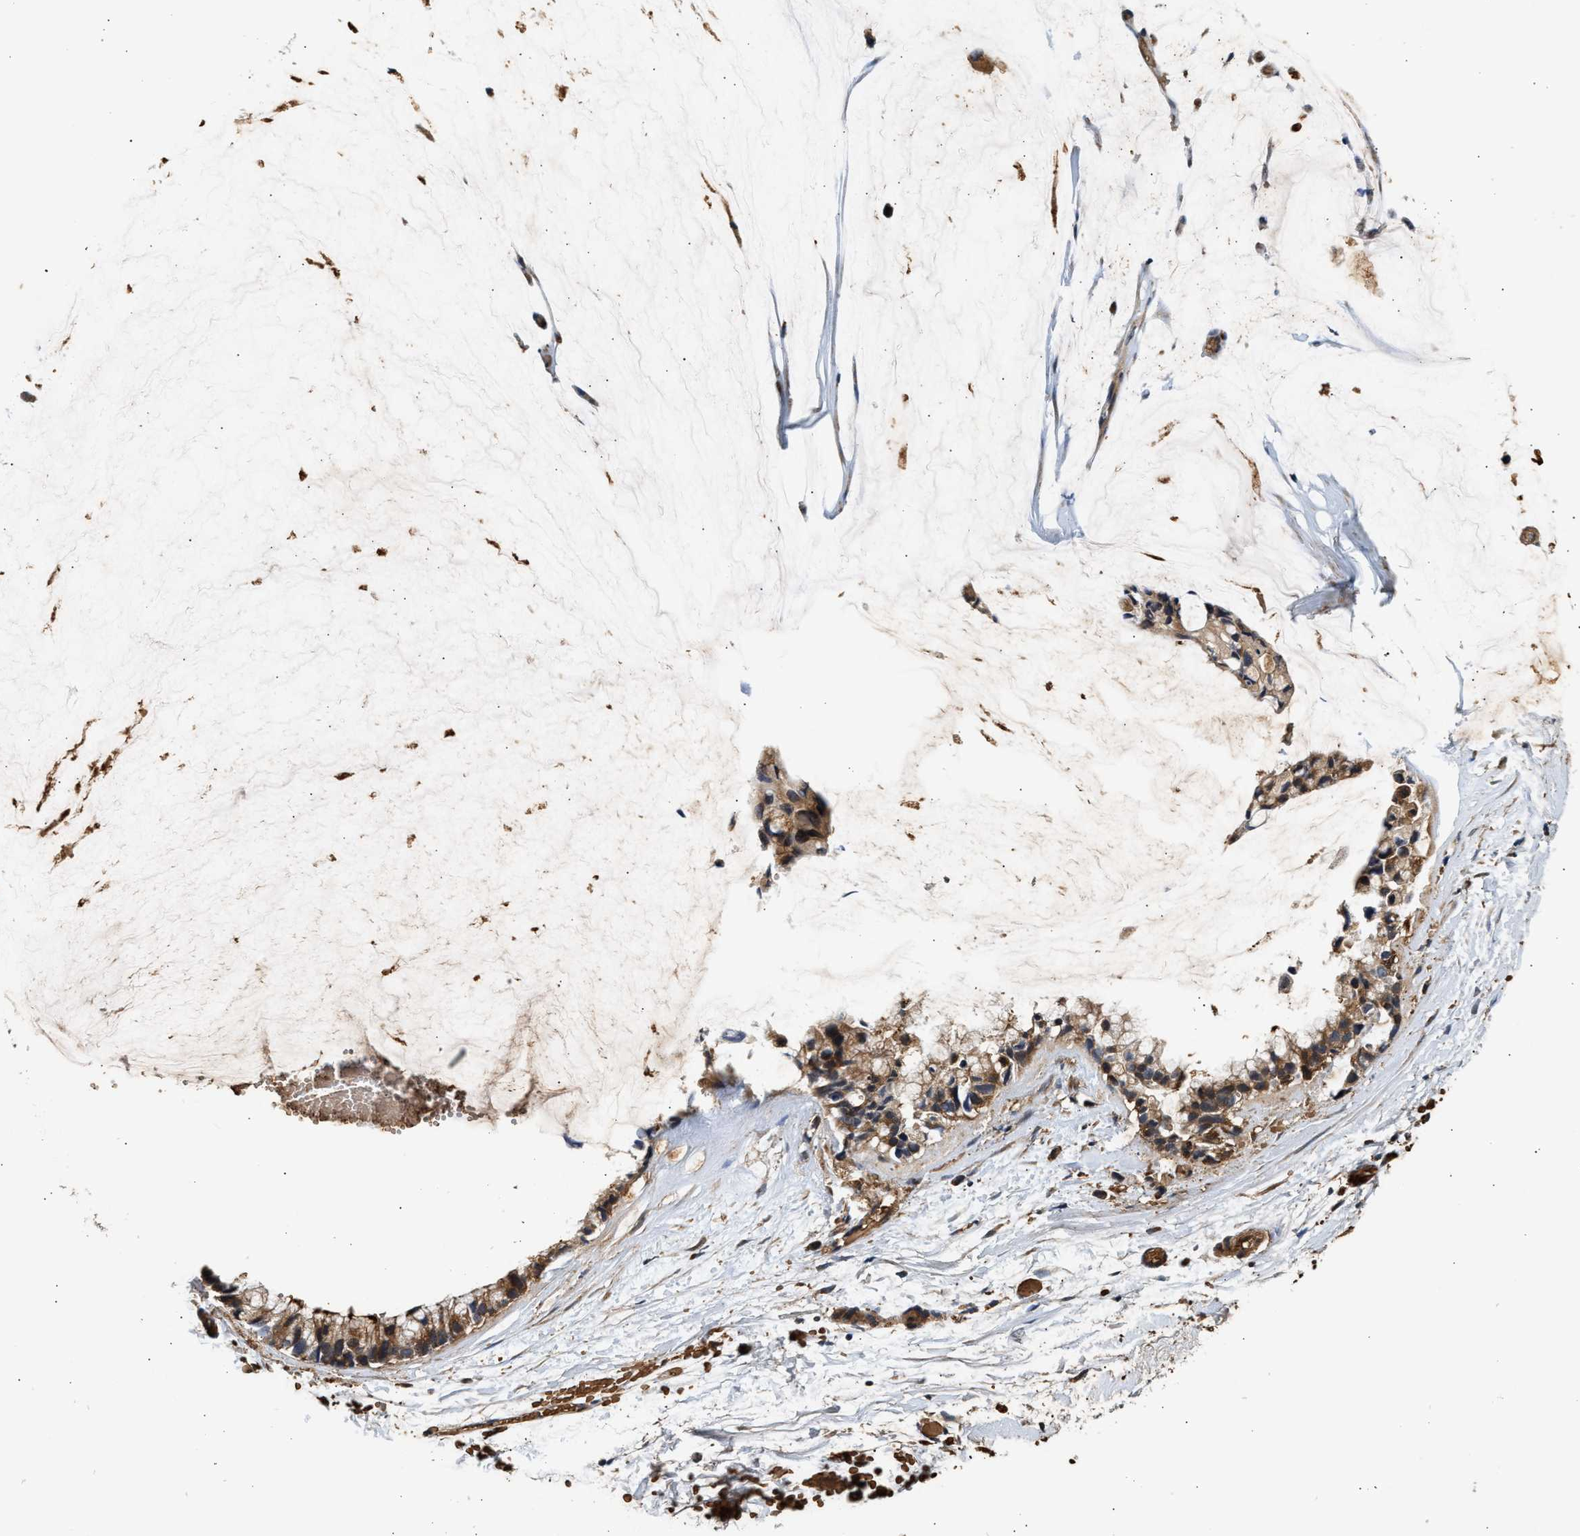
{"staining": {"intensity": "moderate", "quantity": ">75%", "location": "cytoplasmic/membranous"}, "tissue": "ovarian cancer", "cell_type": "Tumor cells", "image_type": "cancer", "snomed": [{"axis": "morphology", "description": "Cystadenocarcinoma, mucinous, NOS"}, {"axis": "topography", "description": "Ovary"}], "caption": "Ovarian cancer (mucinous cystadenocarcinoma) stained for a protein shows moderate cytoplasmic/membranous positivity in tumor cells. Using DAB (3,3'-diaminobenzidine) (brown) and hematoxylin (blue) stains, captured at high magnification using brightfield microscopy.", "gene": "PLD3", "patient": {"sex": "female", "age": 39}}